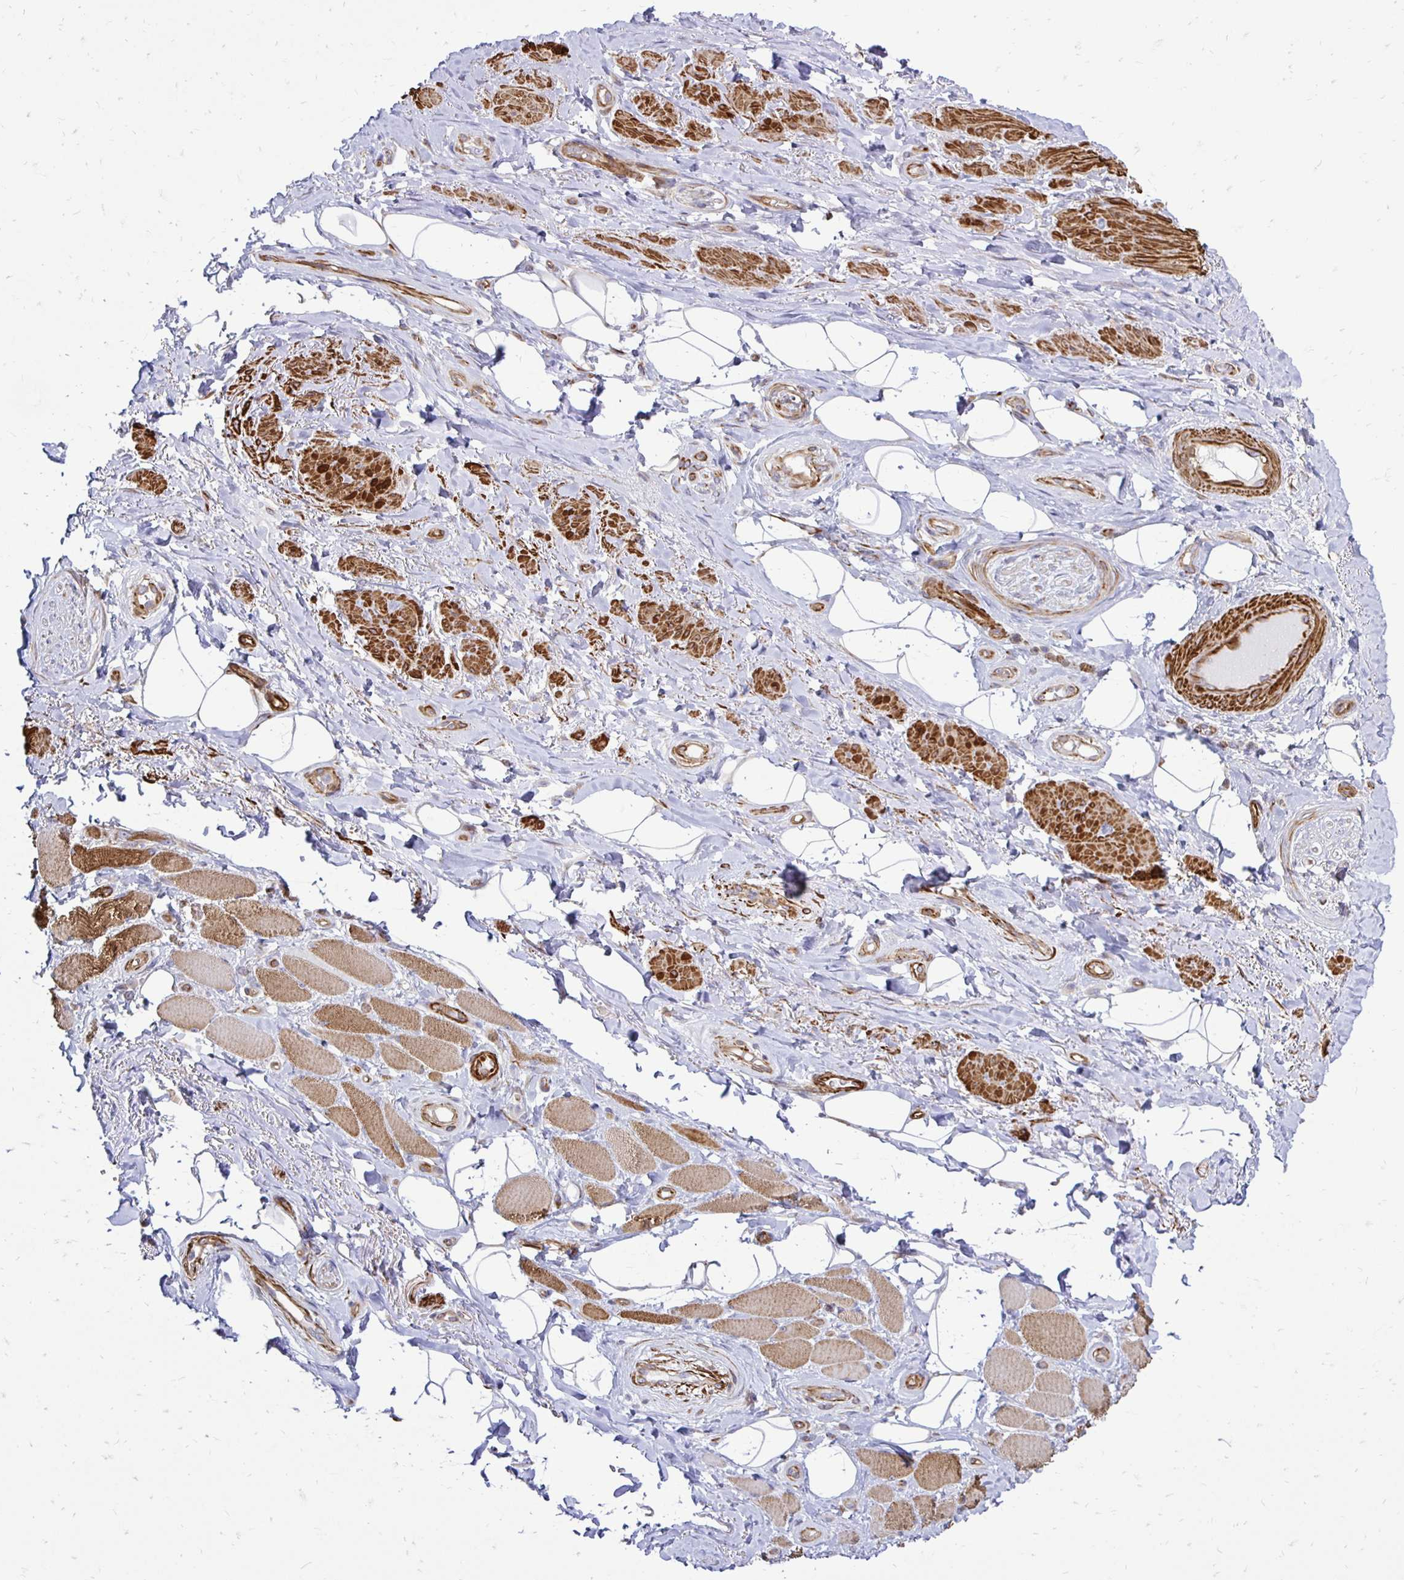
{"staining": {"intensity": "negative", "quantity": "none", "location": "none"}, "tissue": "adipose tissue", "cell_type": "Adipocytes", "image_type": "normal", "snomed": [{"axis": "morphology", "description": "Normal tissue, NOS"}, {"axis": "topography", "description": "Anal"}, {"axis": "topography", "description": "Peripheral nerve tissue"}], "caption": "Immunohistochemistry histopathology image of unremarkable adipose tissue: human adipose tissue stained with DAB displays no significant protein expression in adipocytes. (Stains: DAB IHC with hematoxylin counter stain, Microscopy: brightfield microscopy at high magnification).", "gene": "CTPS1", "patient": {"sex": "male", "age": 53}}